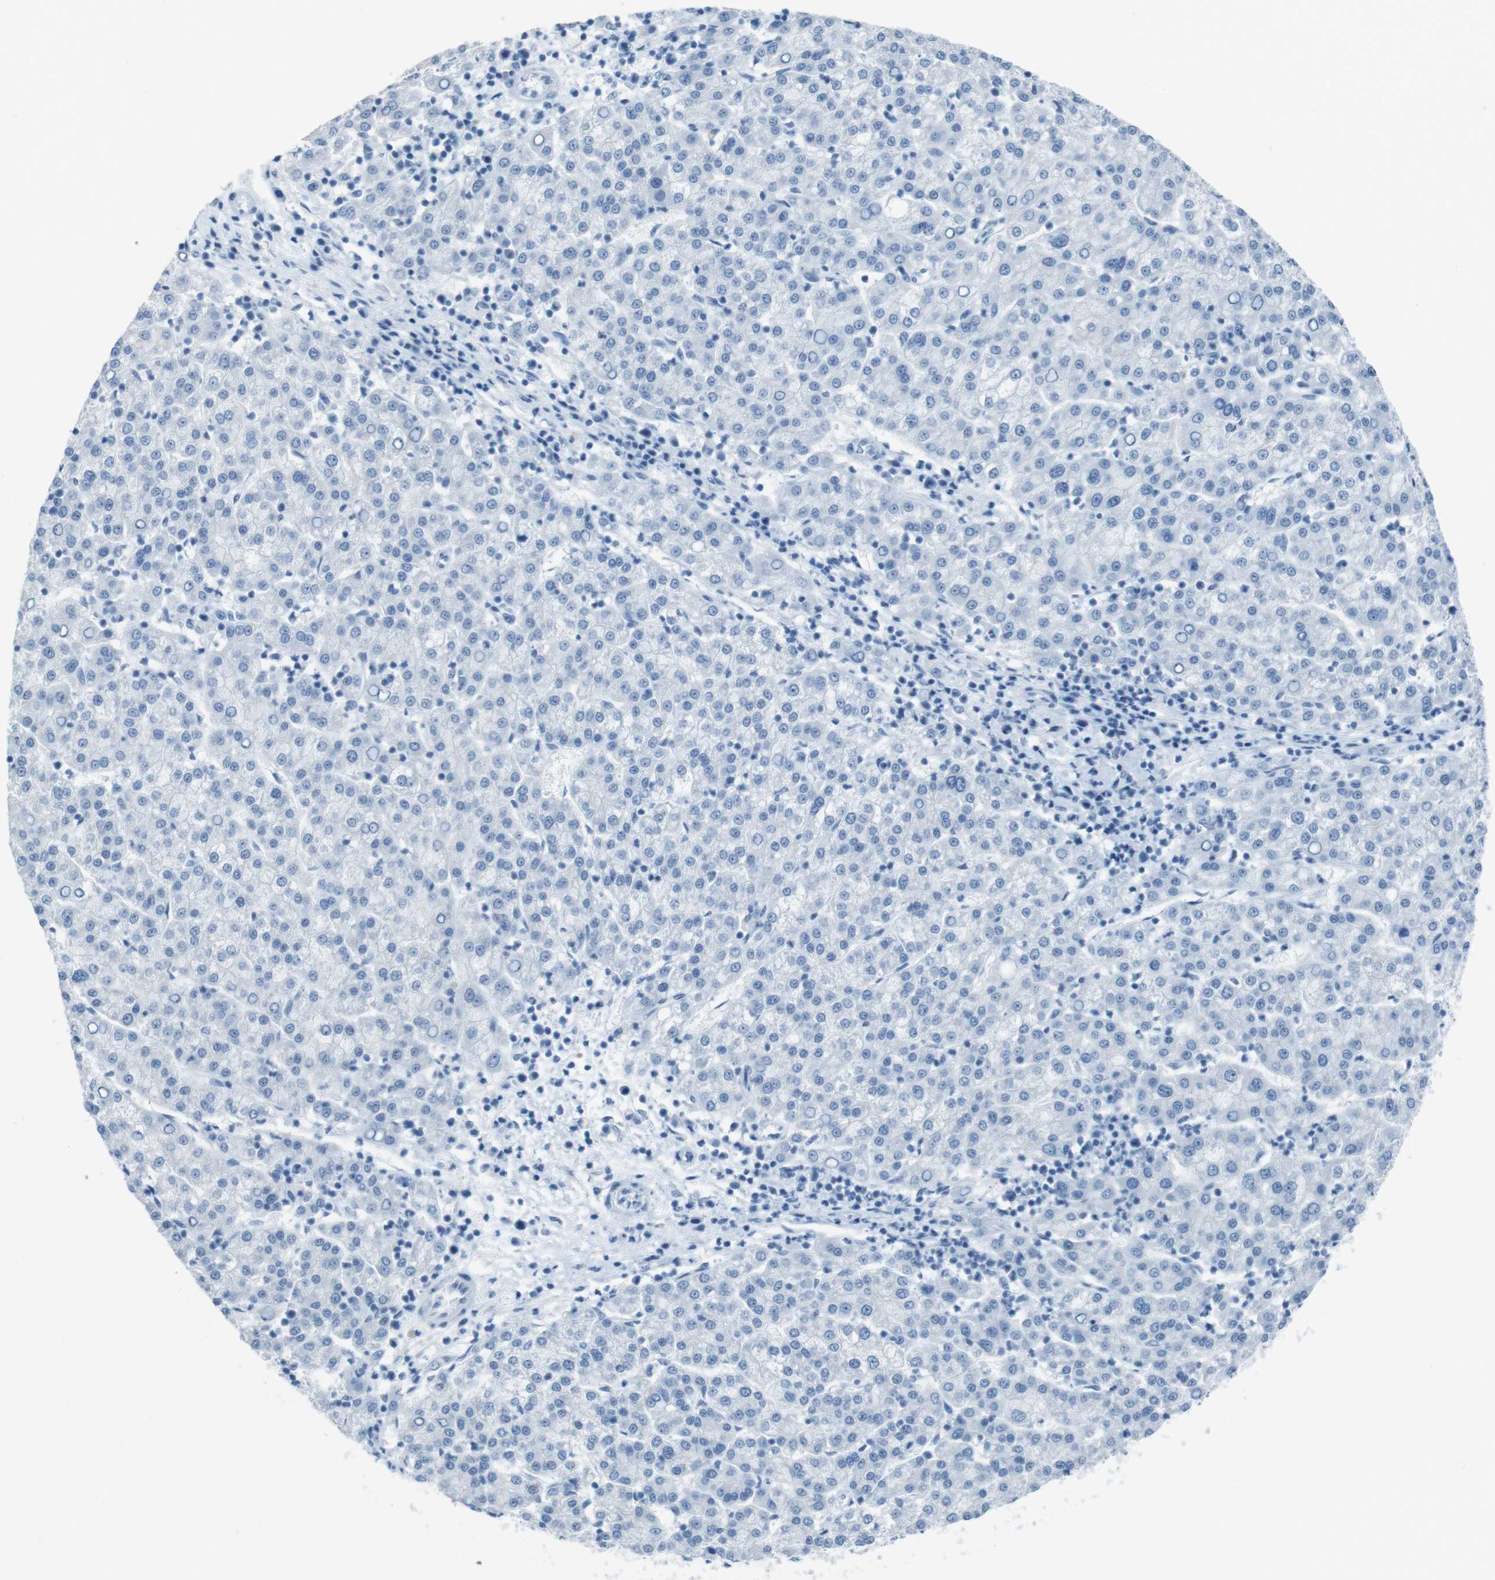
{"staining": {"intensity": "negative", "quantity": "none", "location": "none"}, "tissue": "liver cancer", "cell_type": "Tumor cells", "image_type": "cancer", "snomed": [{"axis": "morphology", "description": "Carcinoma, Hepatocellular, NOS"}, {"axis": "topography", "description": "Liver"}], "caption": "Immunohistochemical staining of human liver cancer demonstrates no significant expression in tumor cells.", "gene": "TMEM207", "patient": {"sex": "female", "age": 58}}